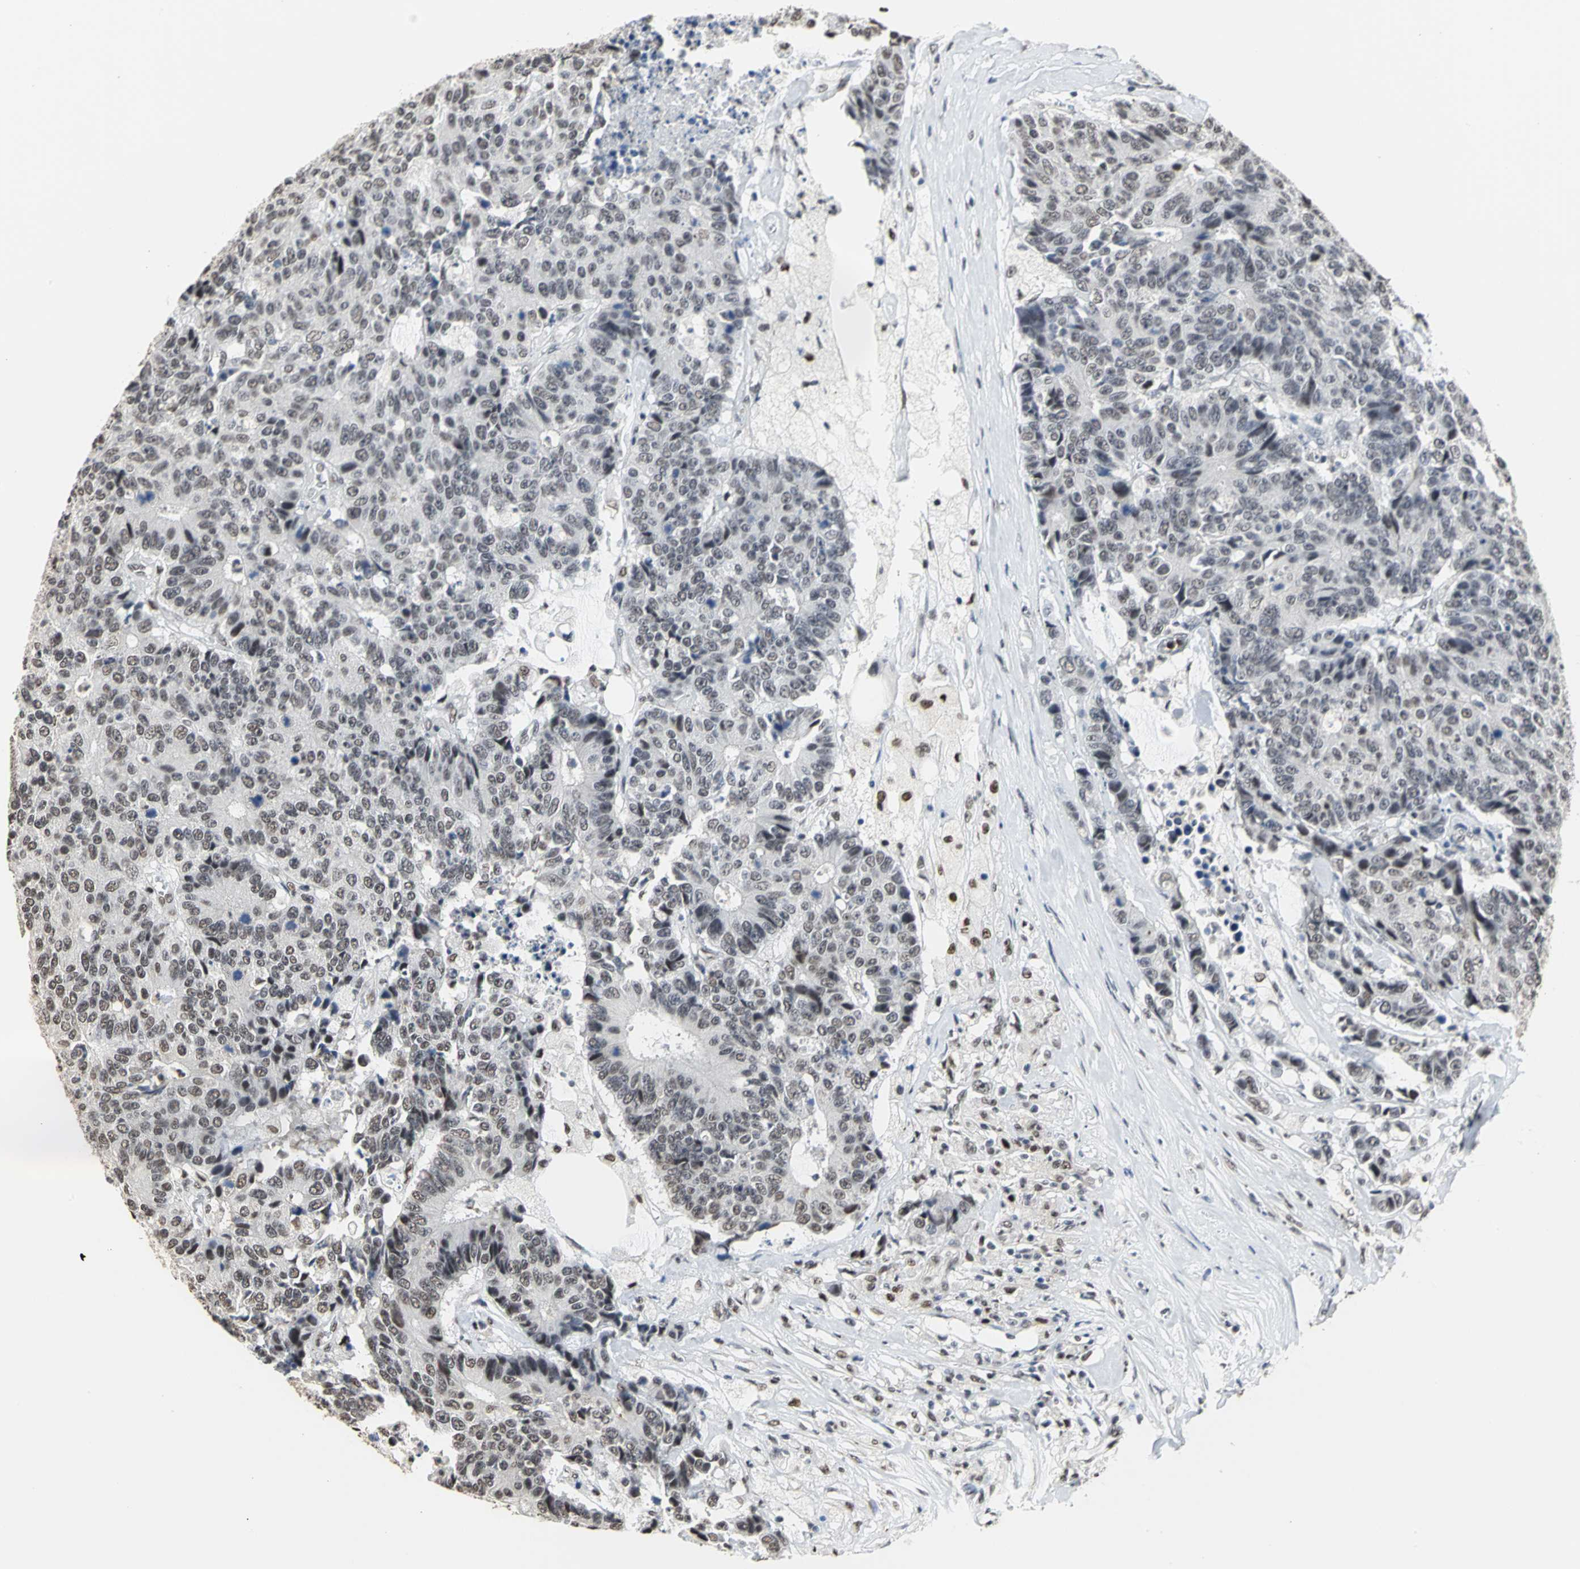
{"staining": {"intensity": "moderate", "quantity": "25%-75%", "location": "nuclear"}, "tissue": "colorectal cancer", "cell_type": "Tumor cells", "image_type": "cancer", "snomed": [{"axis": "morphology", "description": "Adenocarcinoma, NOS"}, {"axis": "topography", "description": "Colon"}], "caption": "A high-resolution histopathology image shows immunohistochemistry (IHC) staining of colorectal cancer, which shows moderate nuclear expression in approximately 25%-75% of tumor cells. The staining was performed using DAB, with brown indicating positive protein expression. Nuclei are stained blue with hematoxylin.", "gene": "CCDC88C", "patient": {"sex": "female", "age": 86}}